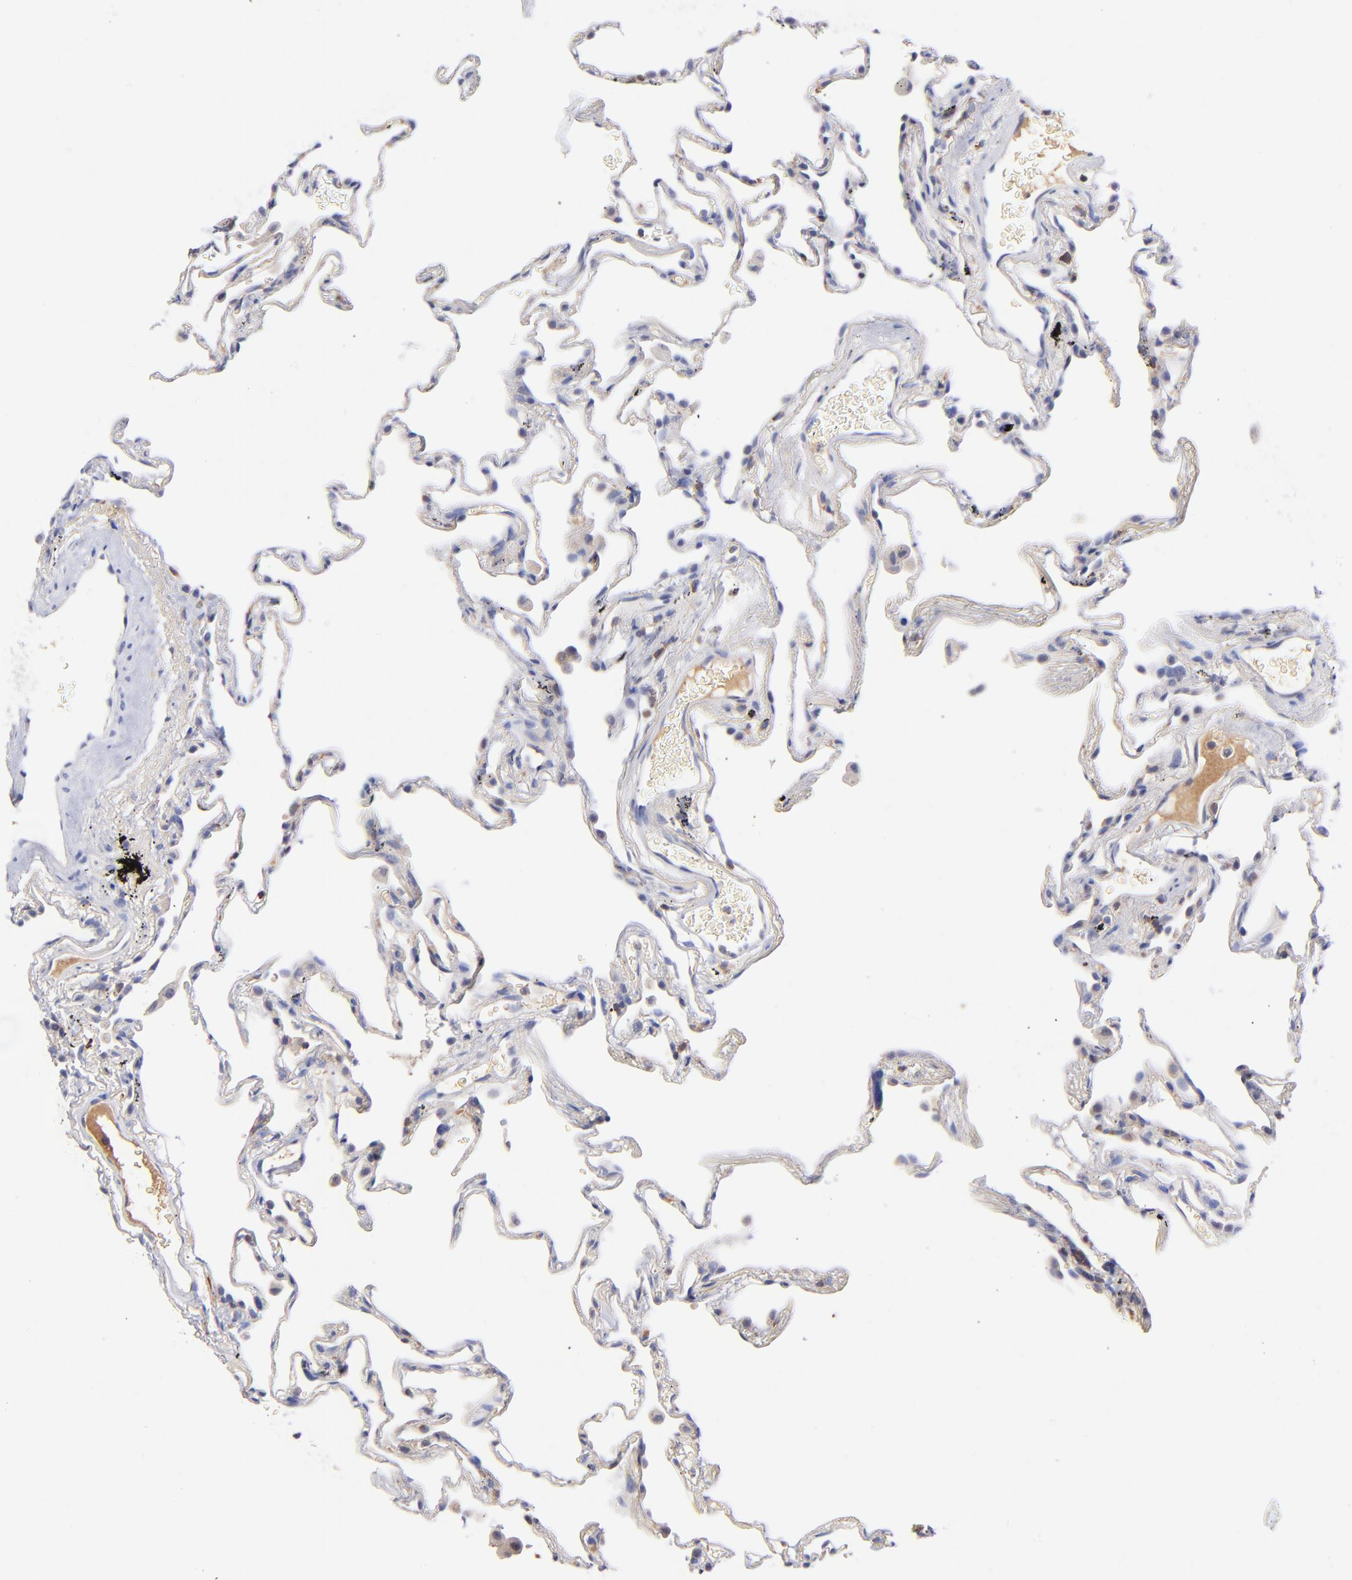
{"staining": {"intensity": "negative", "quantity": "none", "location": "none"}, "tissue": "lung", "cell_type": "Alveolar cells", "image_type": "normal", "snomed": [{"axis": "morphology", "description": "Normal tissue, NOS"}, {"axis": "morphology", "description": "Inflammation, NOS"}, {"axis": "topography", "description": "Lung"}], "caption": "High power microscopy micrograph of an immunohistochemistry photomicrograph of benign lung, revealing no significant positivity in alveolar cells. (DAB (3,3'-diaminobenzidine) immunohistochemistry visualized using brightfield microscopy, high magnification).", "gene": "KREMEN2", "patient": {"sex": "male", "age": 69}}